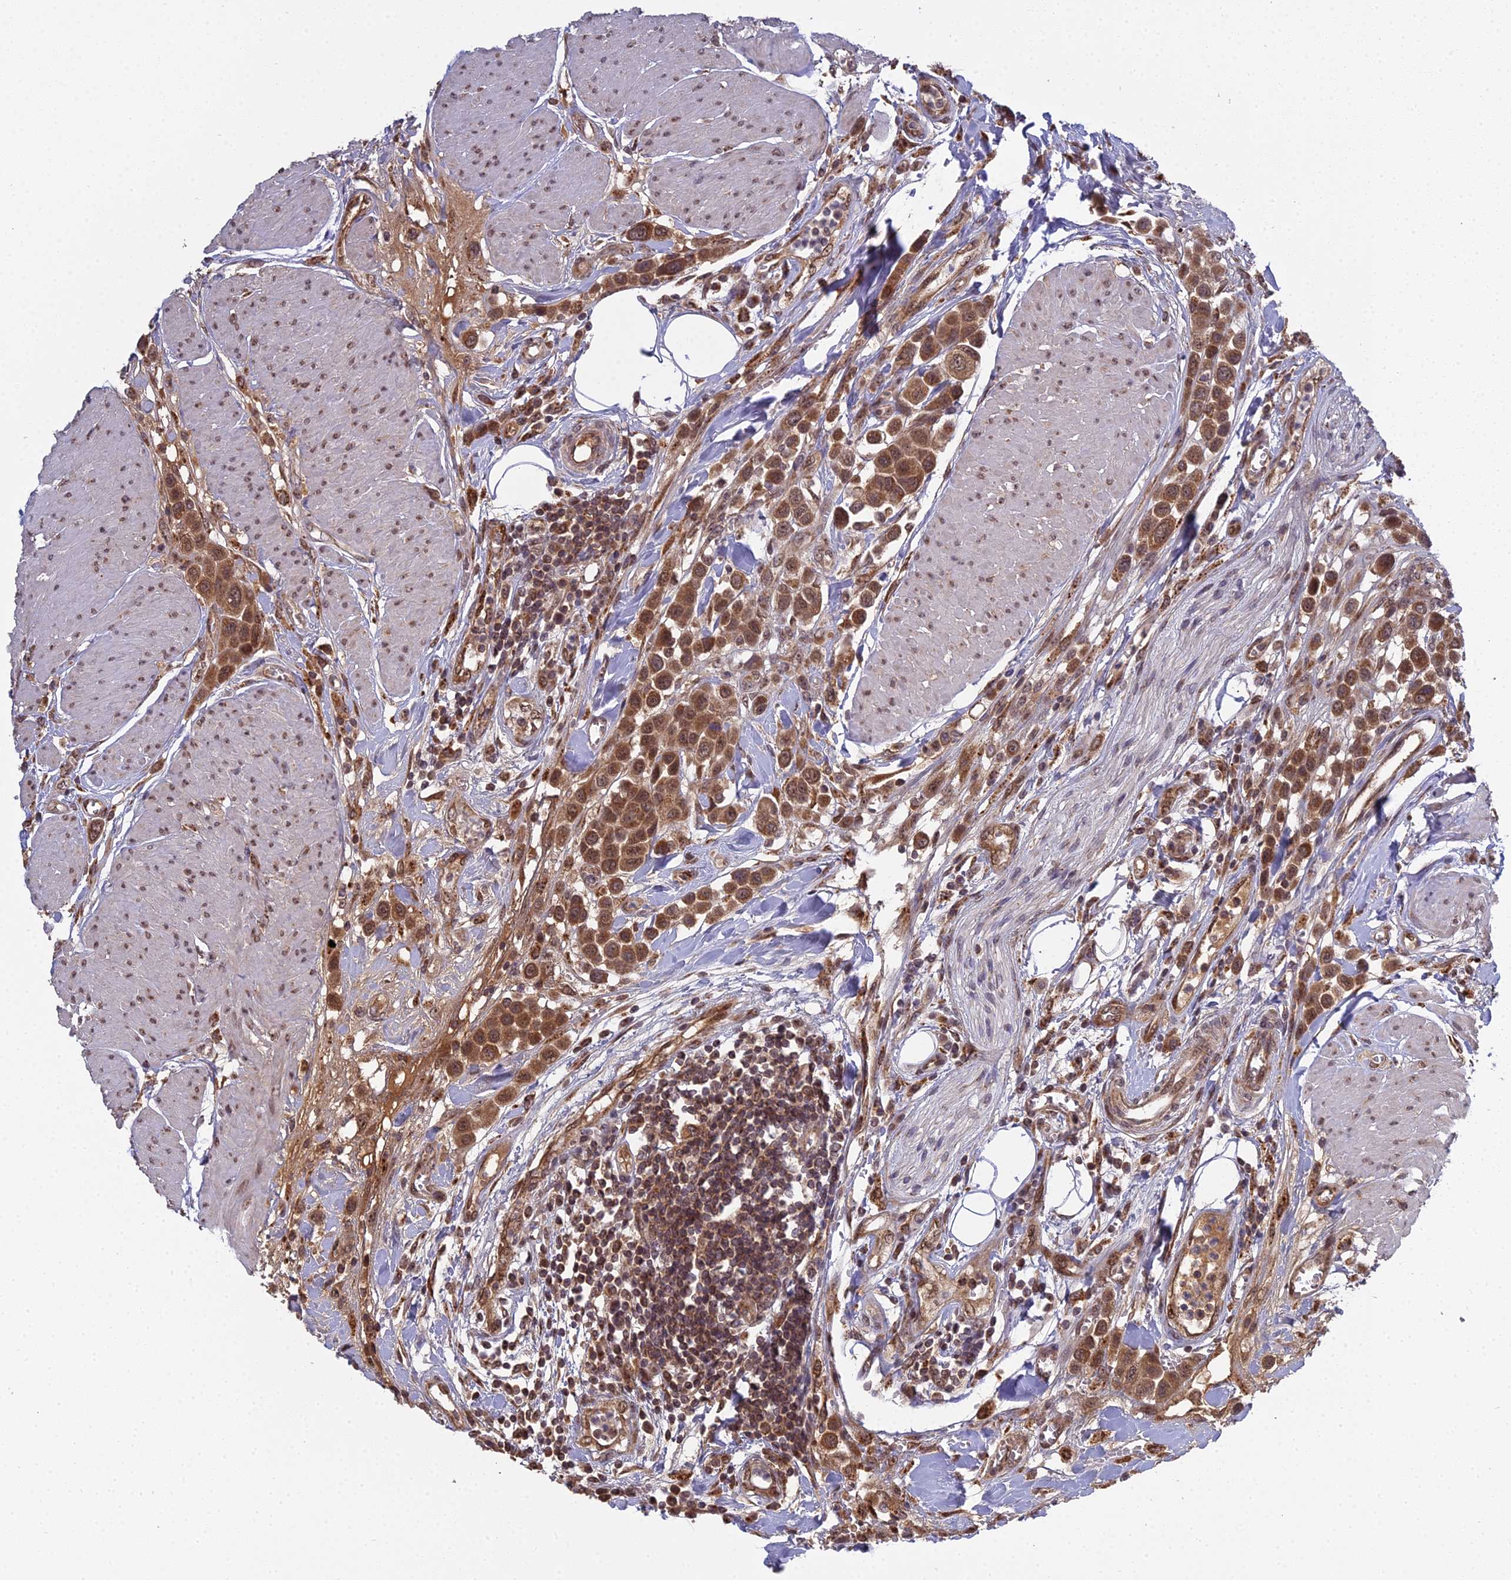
{"staining": {"intensity": "moderate", "quantity": ">75%", "location": "cytoplasmic/membranous,nuclear"}, "tissue": "urothelial cancer", "cell_type": "Tumor cells", "image_type": "cancer", "snomed": [{"axis": "morphology", "description": "Urothelial carcinoma, High grade"}, {"axis": "topography", "description": "Urinary bladder"}], "caption": "Protein expression analysis of urothelial cancer reveals moderate cytoplasmic/membranous and nuclear expression in about >75% of tumor cells.", "gene": "MEOX1", "patient": {"sex": "male", "age": 50}}